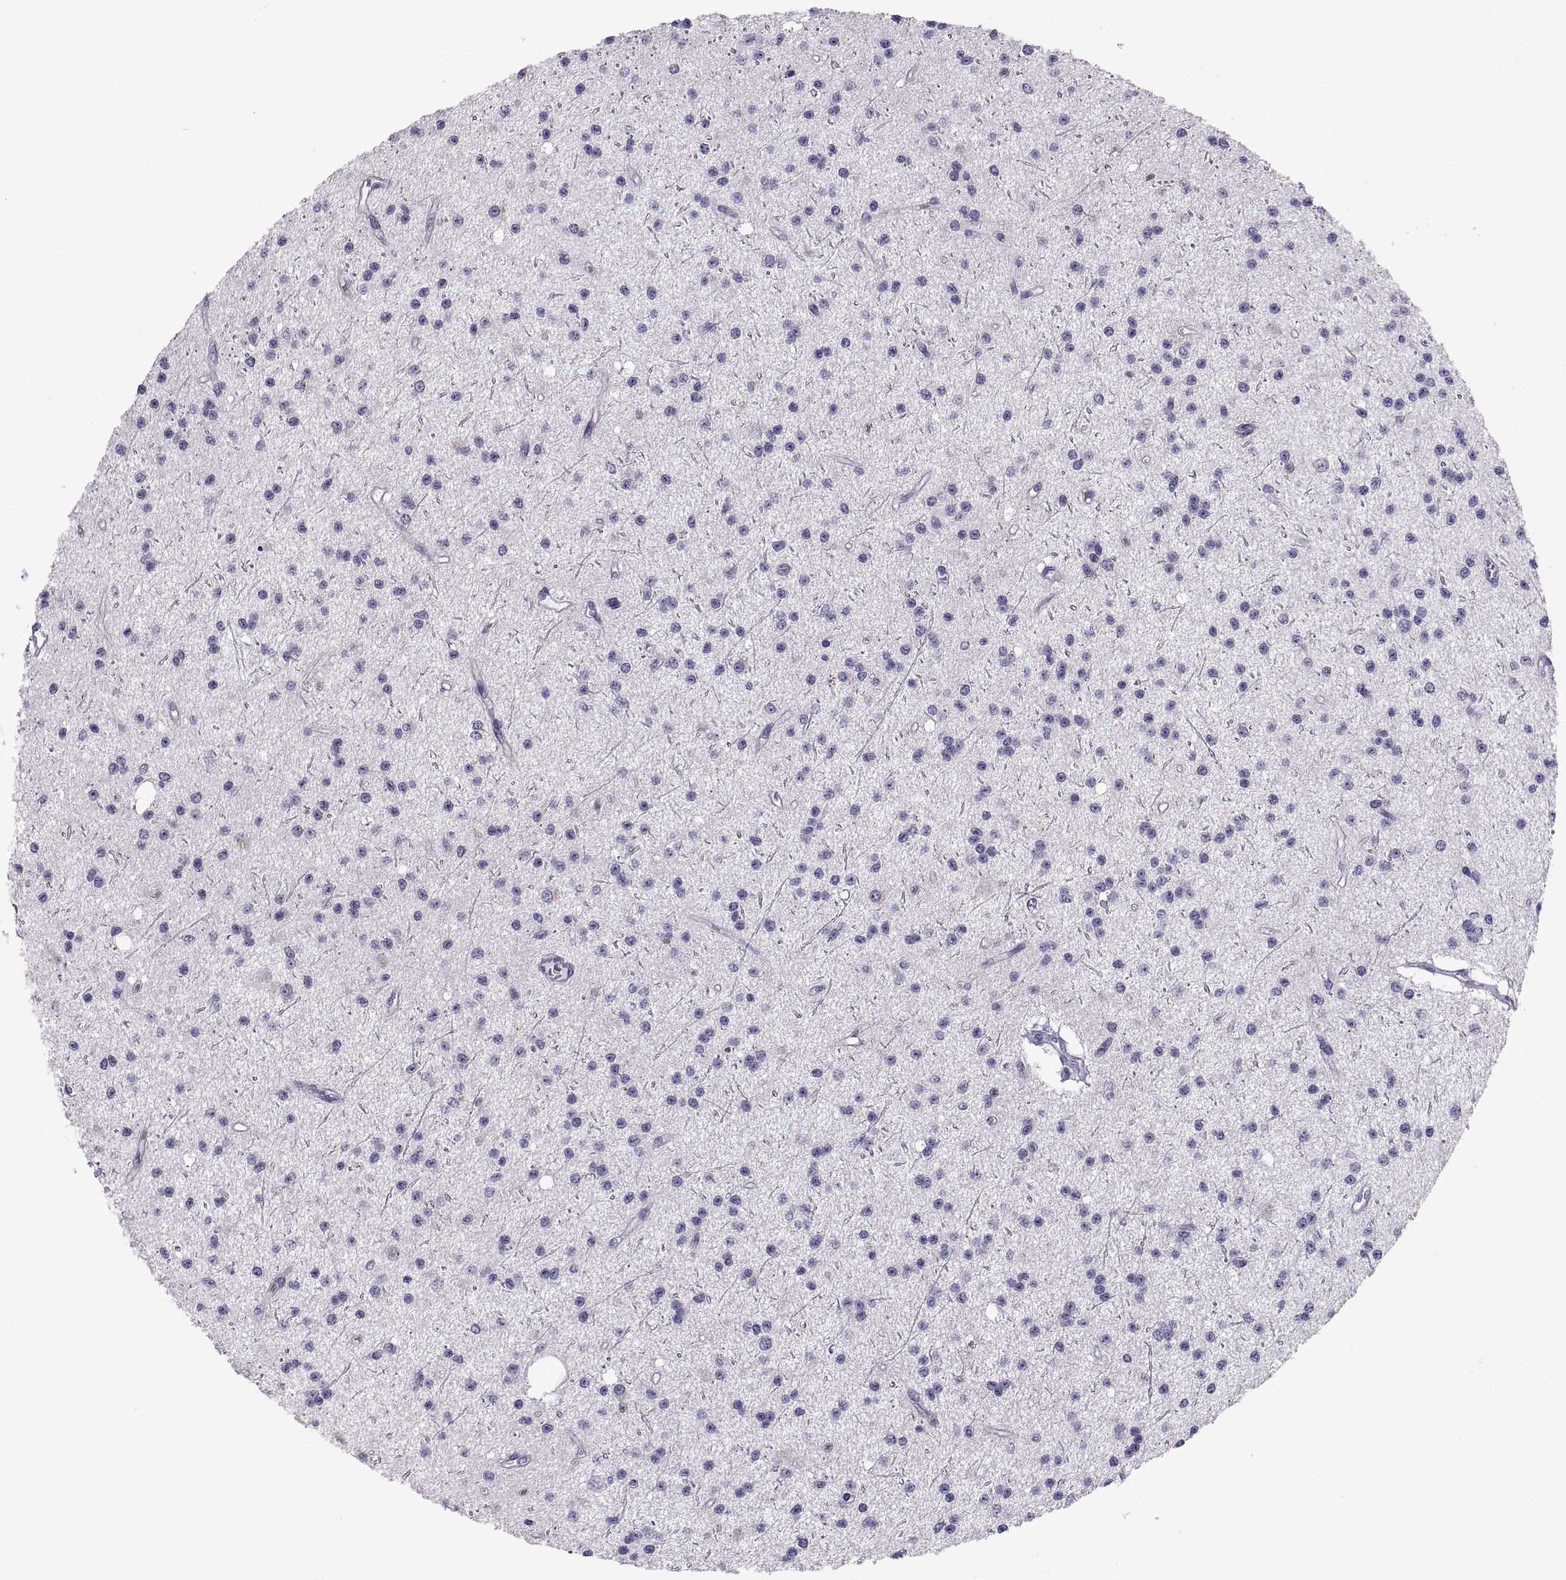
{"staining": {"intensity": "negative", "quantity": "none", "location": "none"}, "tissue": "glioma", "cell_type": "Tumor cells", "image_type": "cancer", "snomed": [{"axis": "morphology", "description": "Glioma, malignant, Low grade"}, {"axis": "topography", "description": "Brain"}], "caption": "This is an IHC photomicrograph of human malignant glioma (low-grade). There is no positivity in tumor cells.", "gene": "FAM170A", "patient": {"sex": "male", "age": 27}}